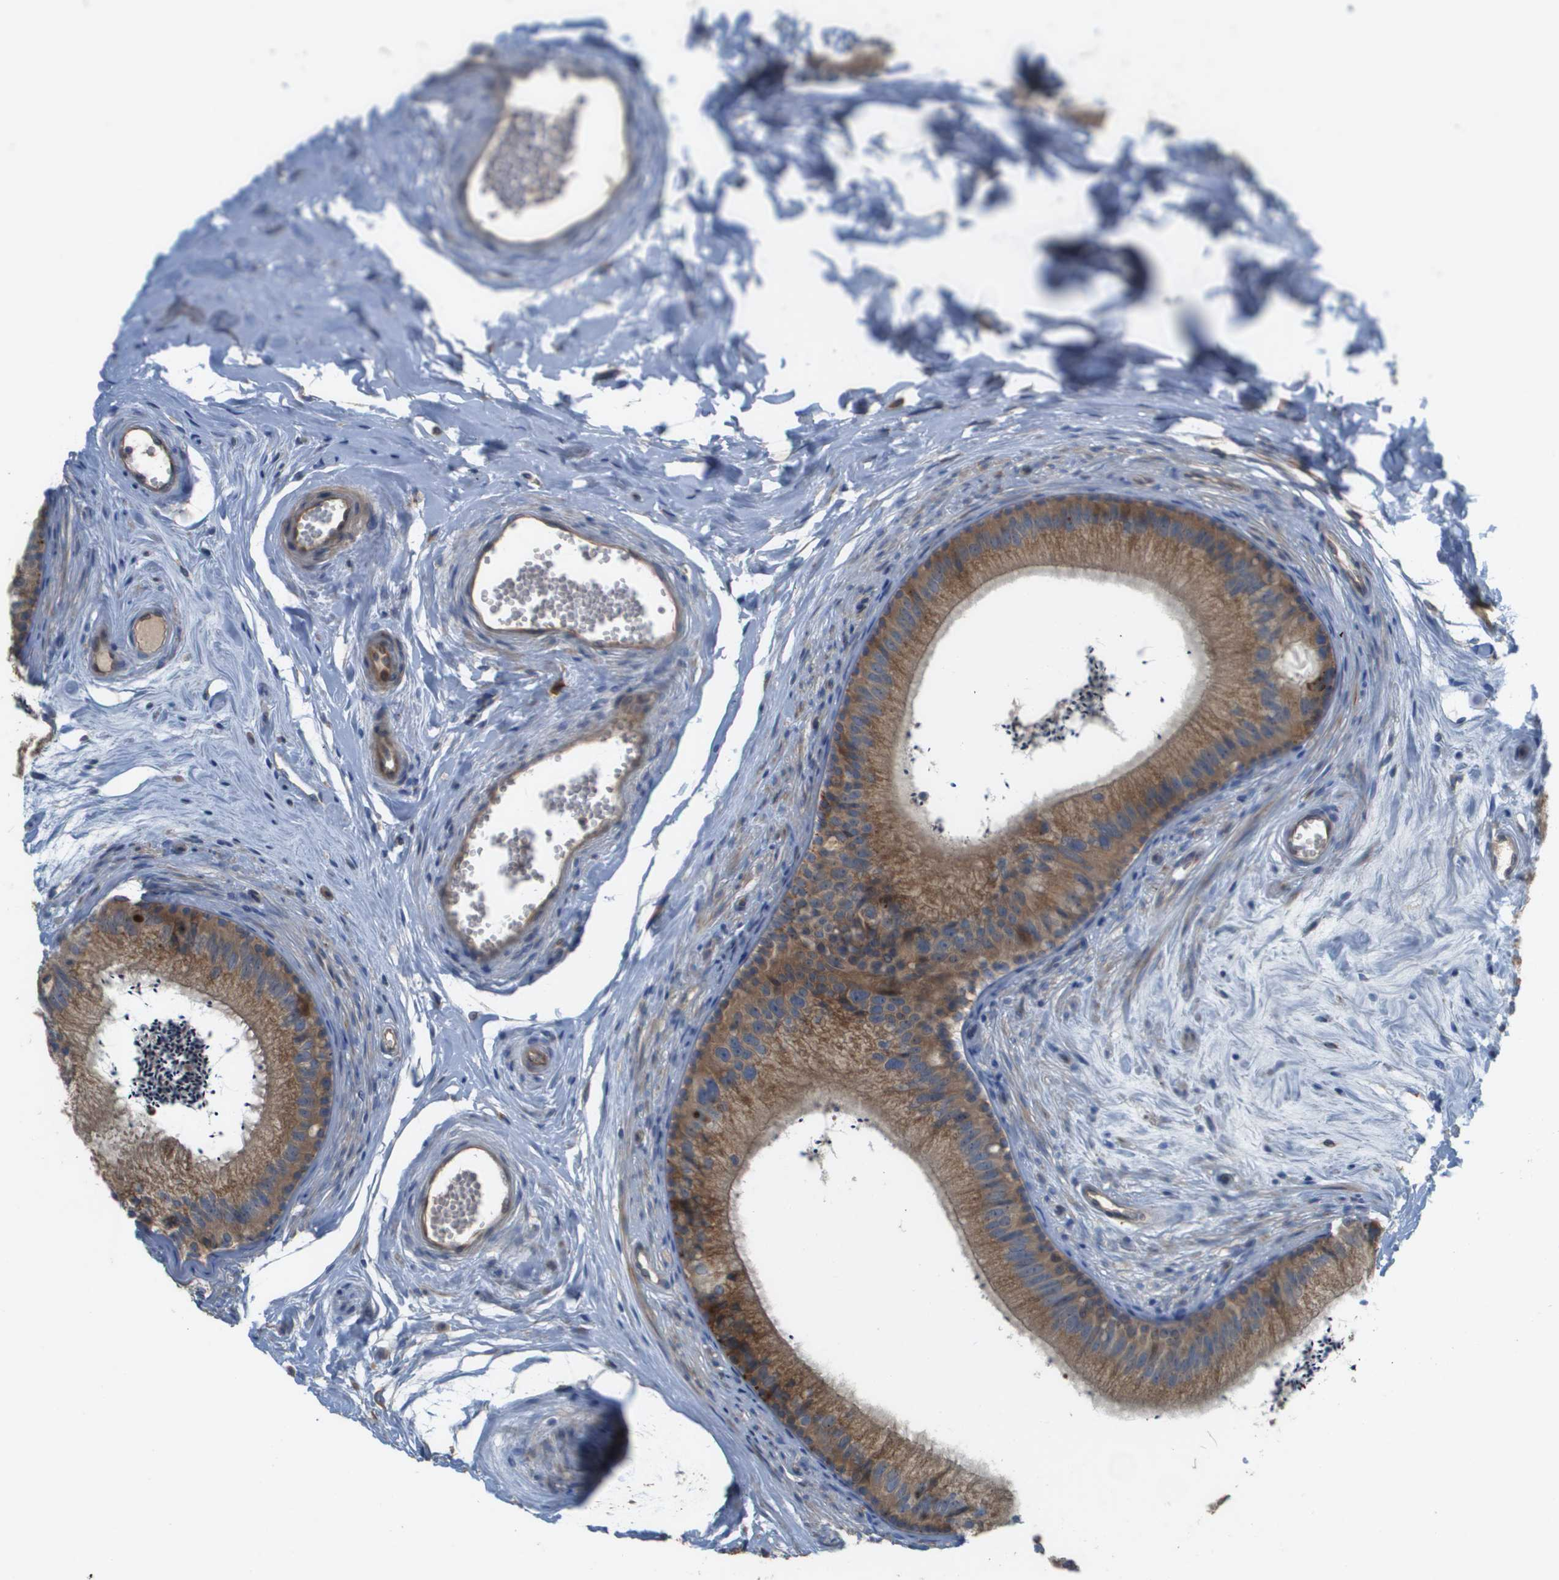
{"staining": {"intensity": "moderate", "quantity": ">75%", "location": "cytoplasmic/membranous"}, "tissue": "epididymis", "cell_type": "Glandular cells", "image_type": "normal", "snomed": [{"axis": "morphology", "description": "Normal tissue, NOS"}, {"axis": "topography", "description": "Epididymis"}], "caption": "Brown immunohistochemical staining in unremarkable human epididymis exhibits moderate cytoplasmic/membranous staining in approximately >75% of glandular cells.", "gene": "CASP10", "patient": {"sex": "male", "age": 56}}